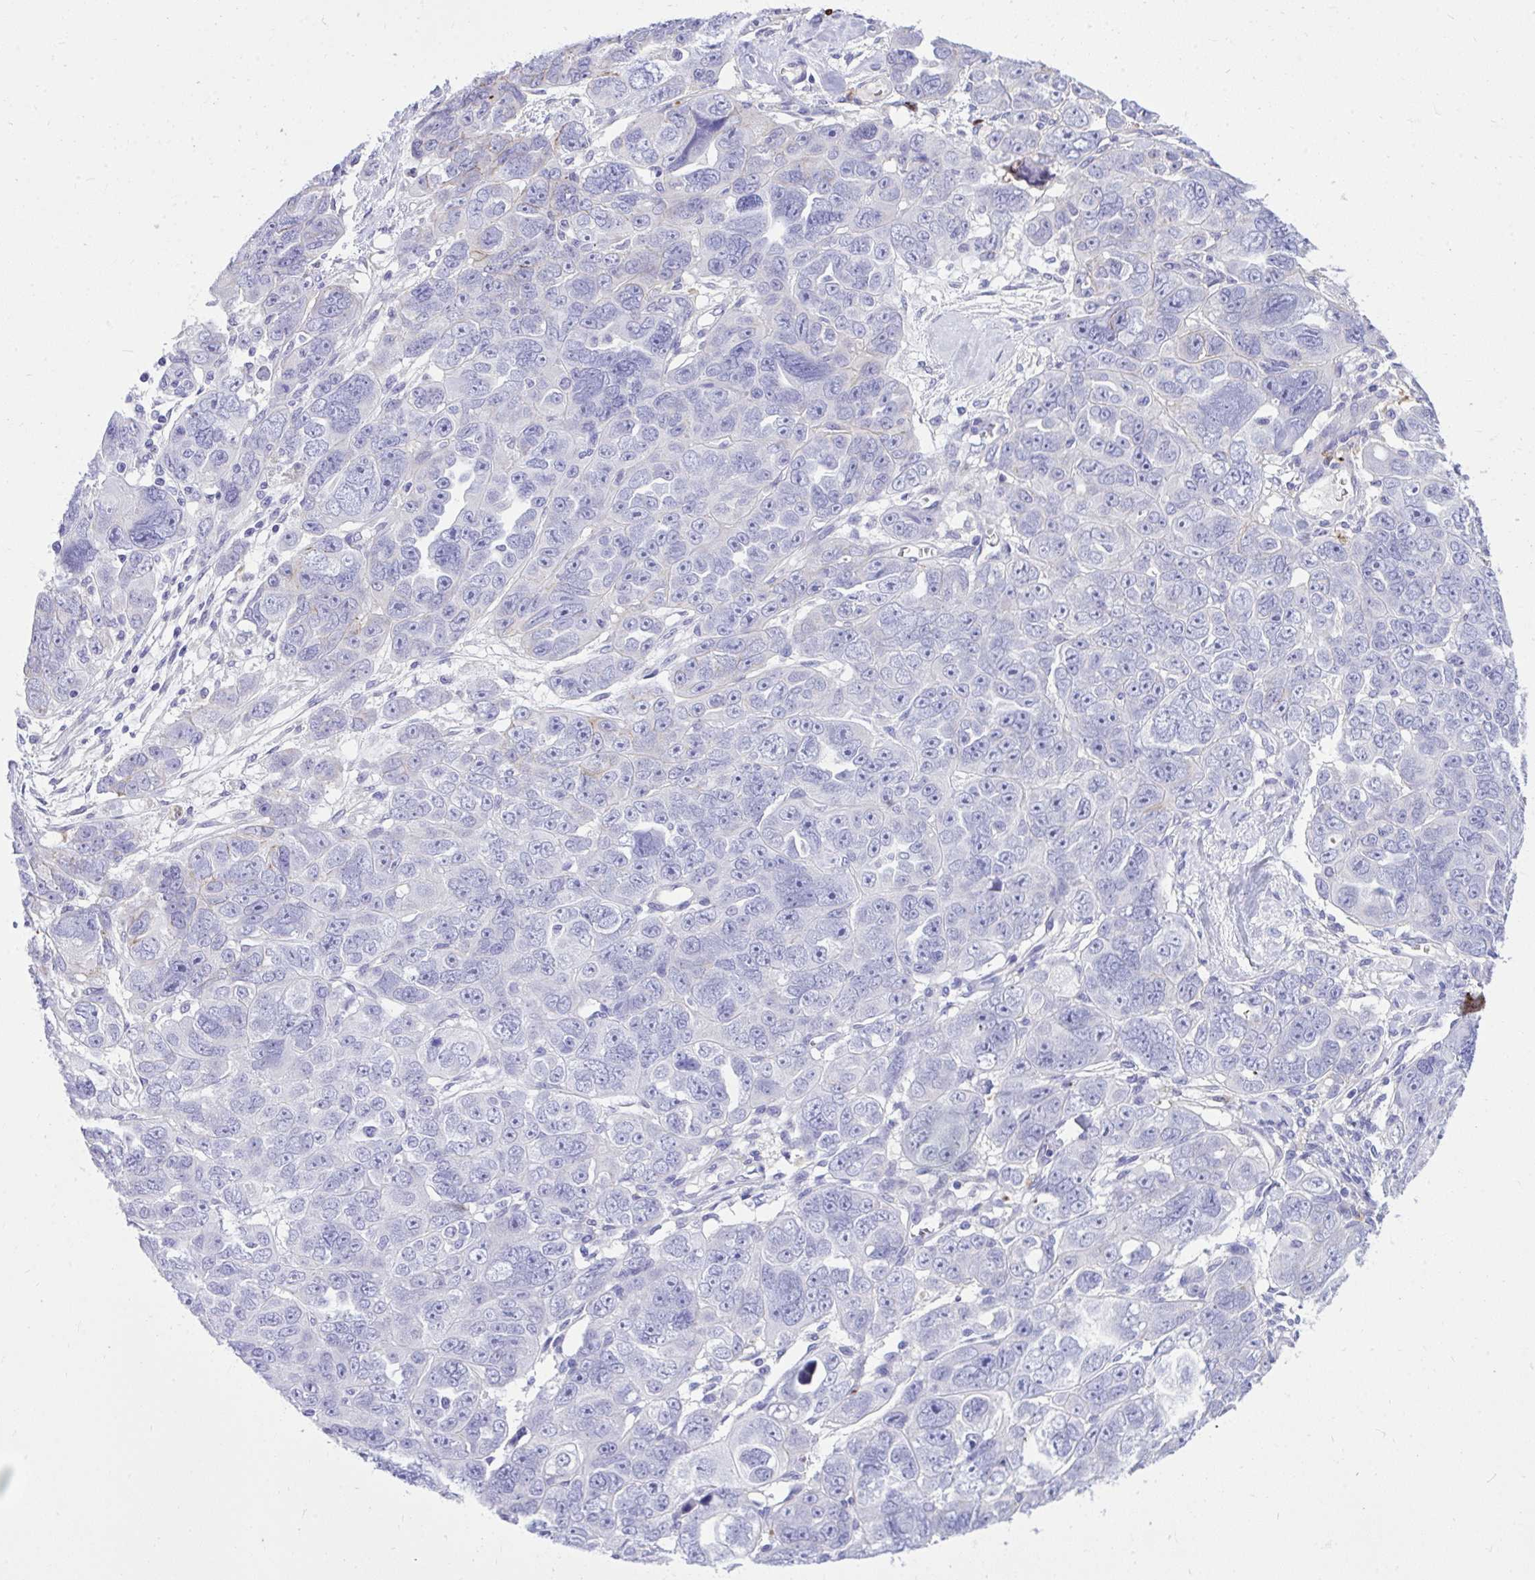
{"staining": {"intensity": "negative", "quantity": "none", "location": "none"}, "tissue": "ovarian cancer", "cell_type": "Tumor cells", "image_type": "cancer", "snomed": [{"axis": "morphology", "description": "Cystadenocarcinoma, serous, NOS"}, {"axis": "topography", "description": "Ovary"}], "caption": "Serous cystadenocarcinoma (ovarian) was stained to show a protein in brown. There is no significant staining in tumor cells. (Brightfield microscopy of DAB (3,3'-diaminobenzidine) immunohistochemistry (IHC) at high magnification).", "gene": "HRG", "patient": {"sex": "female", "age": 63}}